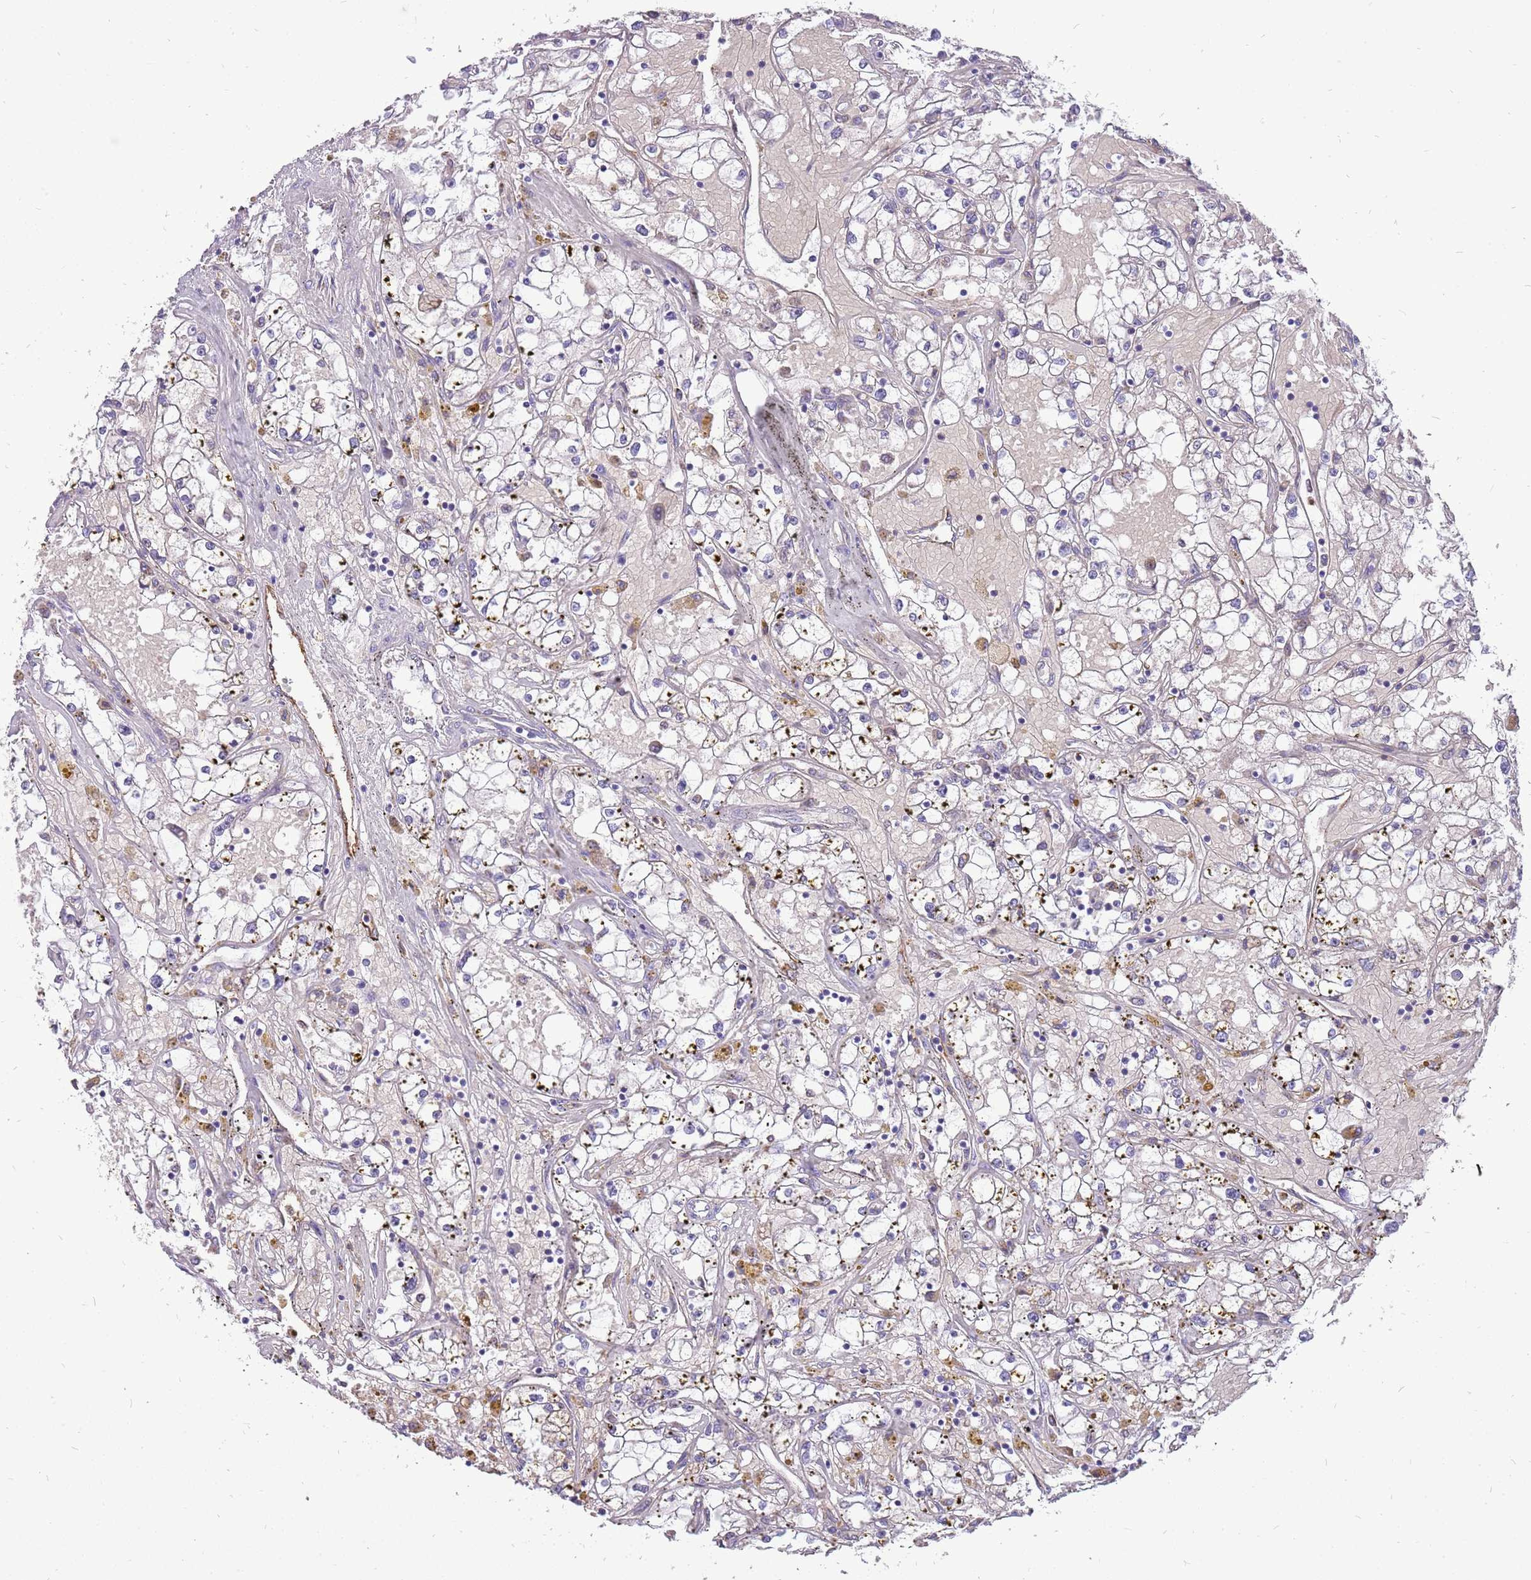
{"staining": {"intensity": "negative", "quantity": "none", "location": "none"}, "tissue": "renal cancer", "cell_type": "Tumor cells", "image_type": "cancer", "snomed": [{"axis": "morphology", "description": "Adenocarcinoma, NOS"}, {"axis": "topography", "description": "Kidney"}], "caption": "An IHC histopathology image of renal adenocarcinoma is shown. There is no staining in tumor cells of renal adenocarcinoma.", "gene": "PCNX1", "patient": {"sex": "male", "age": 56}}